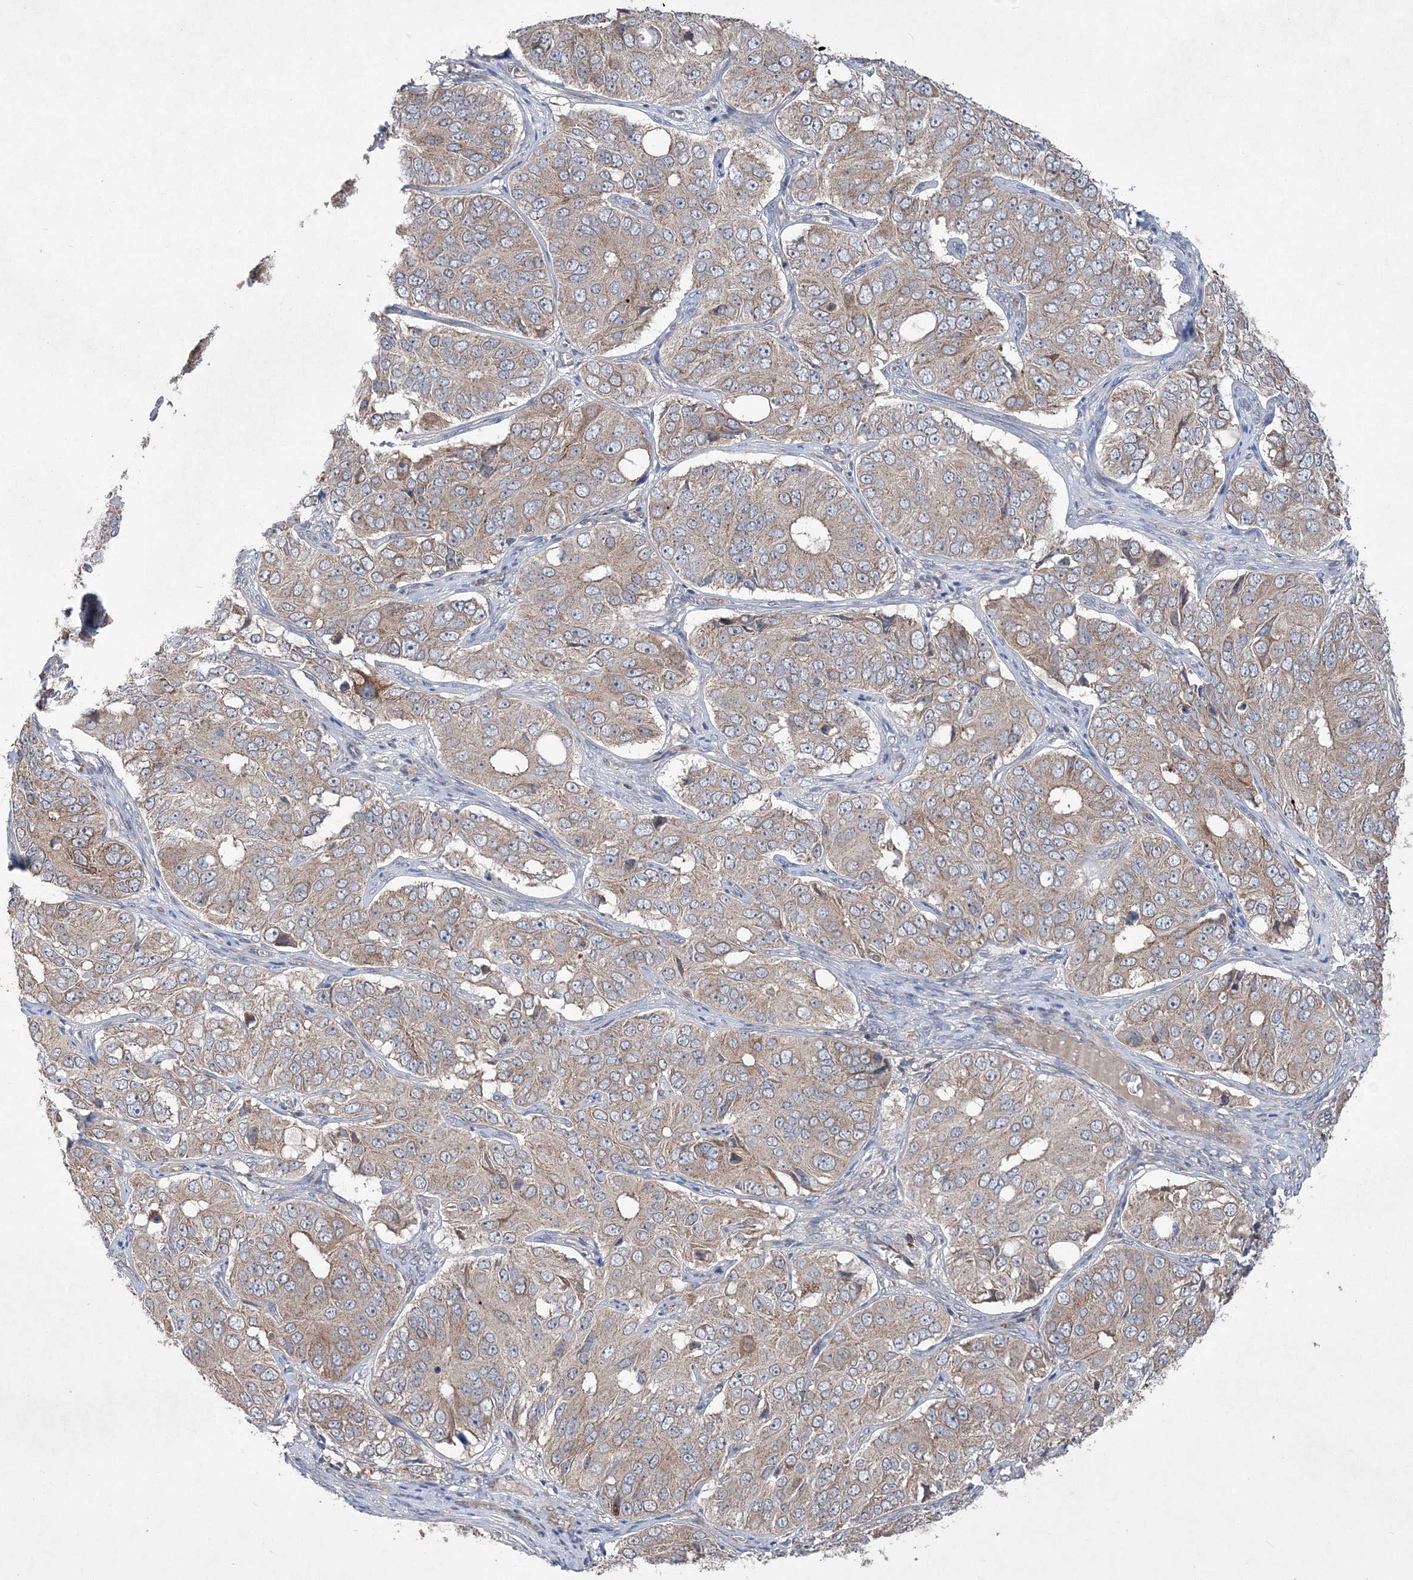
{"staining": {"intensity": "weak", "quantity": ">75%", "location": "cytoplasmic/membranous"}, "tissue": "ovarian cancer", "cell_type": "Tumor cells", "image_type": "cancer", "snomed": [{"axis": "morphology", "description": "Carcinoma, endometroid"}, {"axis": "topography", "description": "Ovary"}], "caption": "Immunohistochemistry (DAB) staining of ovarian cancer demonstrates weak cytoplasmic/membranous protein staining in approximately >75% of tumor cells.", "gene": "MTRF1L", "patient": {"sex": "female", "age": 51}}